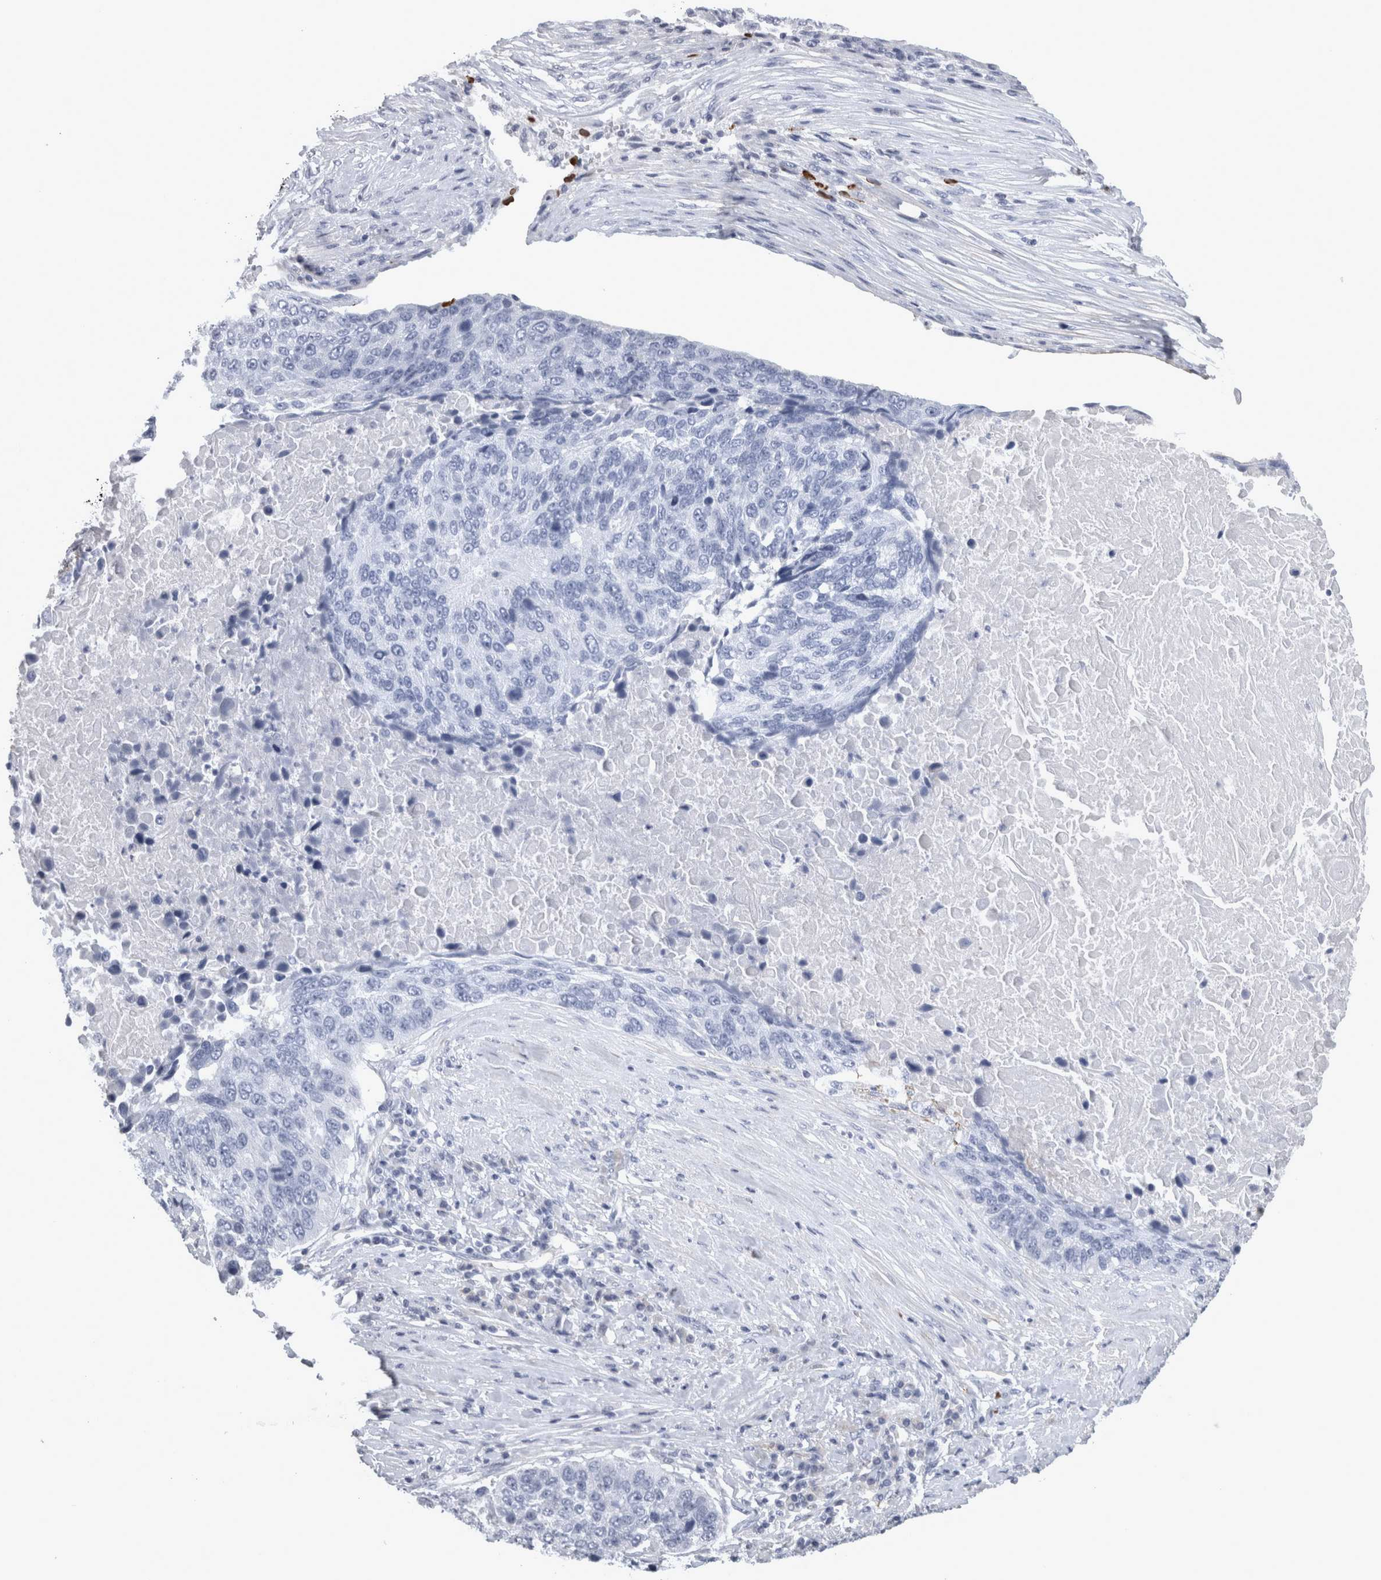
{"staining": {"intensity": "negative", "quantity": "none", "location": "none"}, "tissue": "lung cancer", "cell_type": "Tumor cells", "image_type": "cancer", "snomed": [{"axis": "morphology", "description": "Squamous cell carcinoma, NOS"}, {"axis": "topography", "description": "Lung"}], "caption": "High power microscopy photomicrograph of an IHC photomicrograph of lung squamous cell carcinoma, revealing no significant expression in tumor cells.", "gene": "TCAP", "patient": {"sex": "male", "age": 66}}